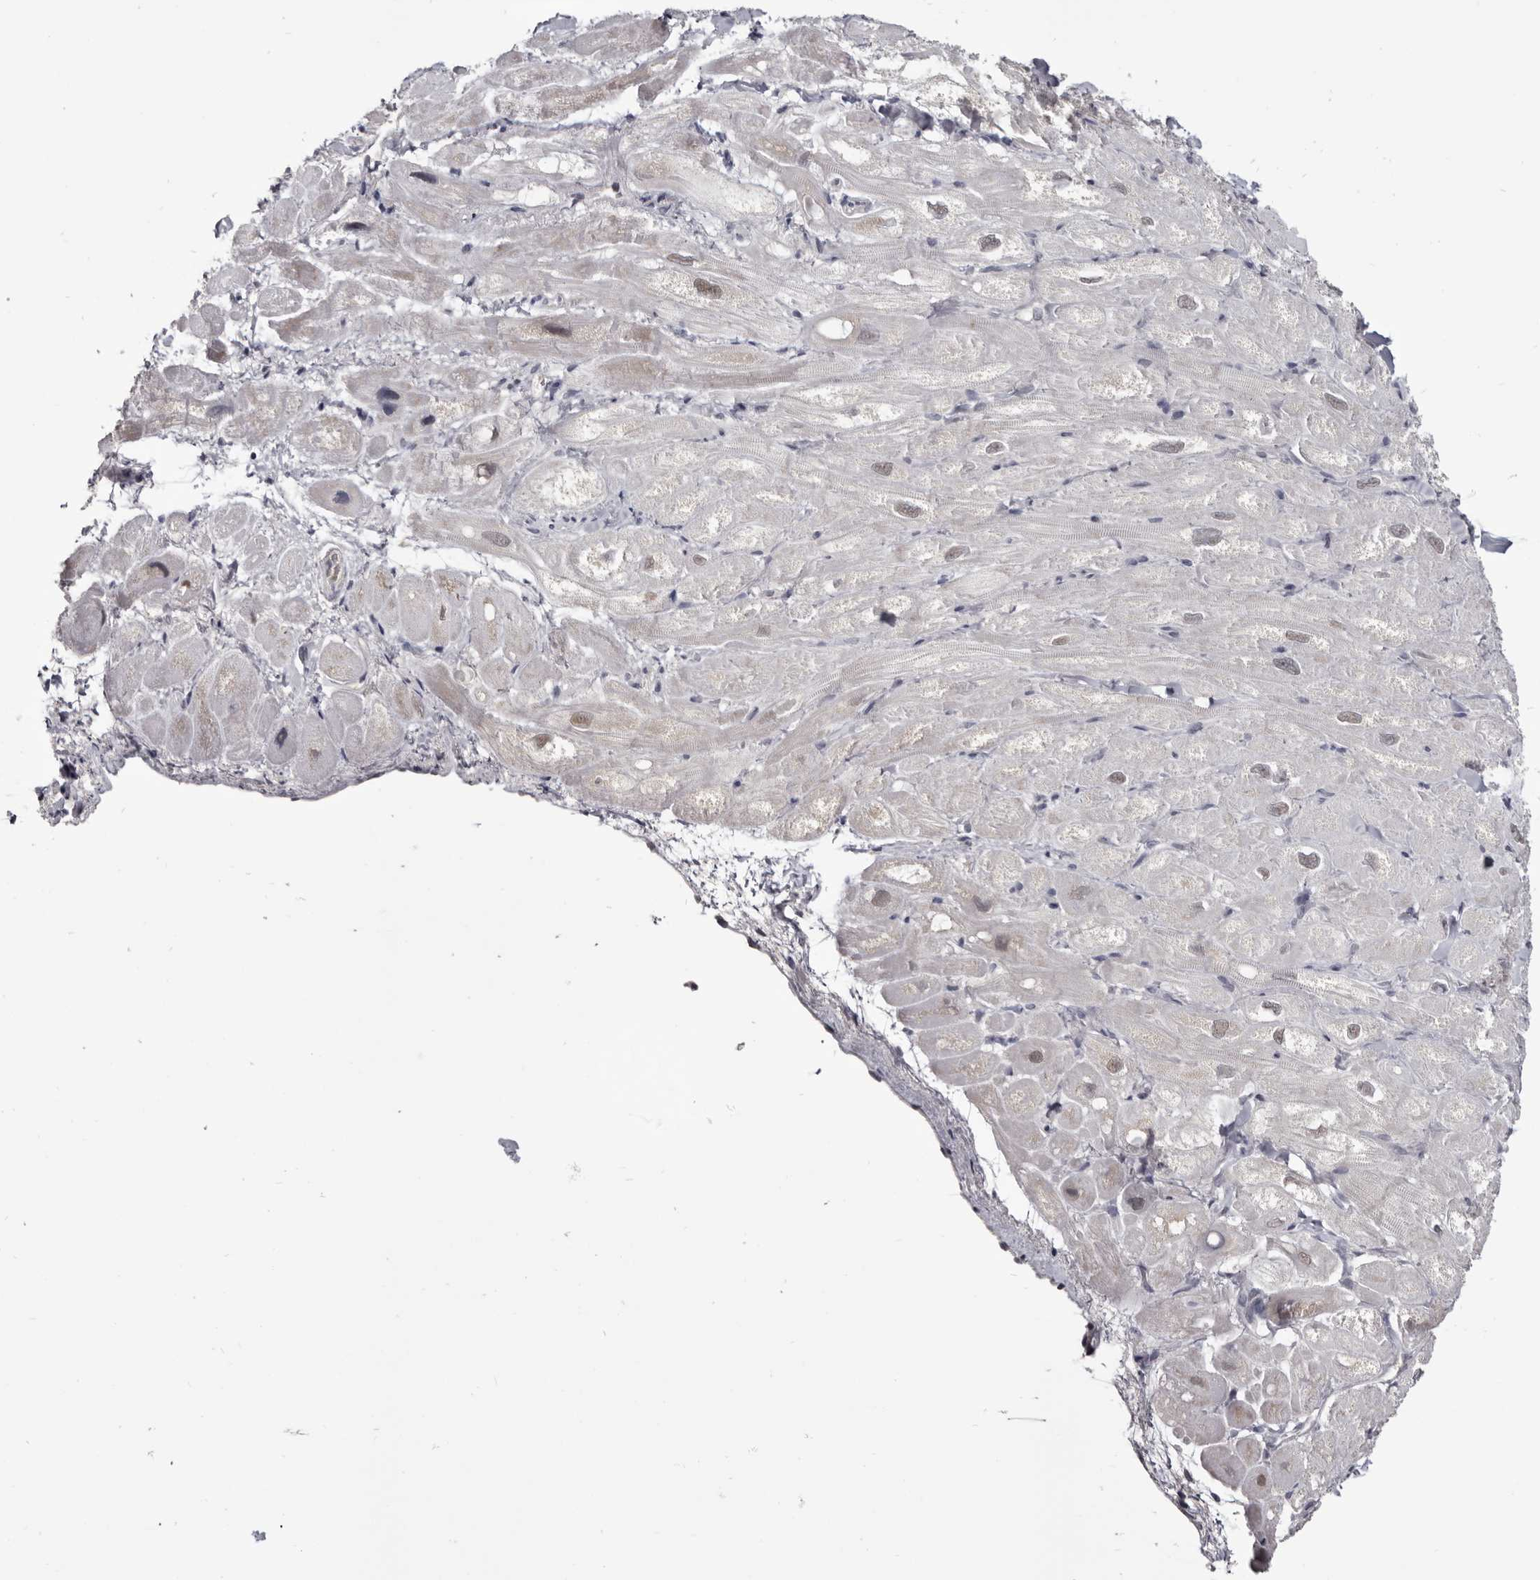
{"staining": {"intensity": "weak", "quantity": "<25%", "location": "nuclear"}, "tissue": "heart muscle", "cell_type": "Cardiomyocytes", "image_type": "normal", "snomed": [{"axis": "morphology", "description": "Normal tissue, NOS"}, {"axis": "topography", "description": "Heart"}], "caption": "DAB immunohistochemical staining of normal human heart muscle displays no significant staining in cardiomyocytes.", "gene": "CGN", "patient": {"sex": "male", "age": 49}}